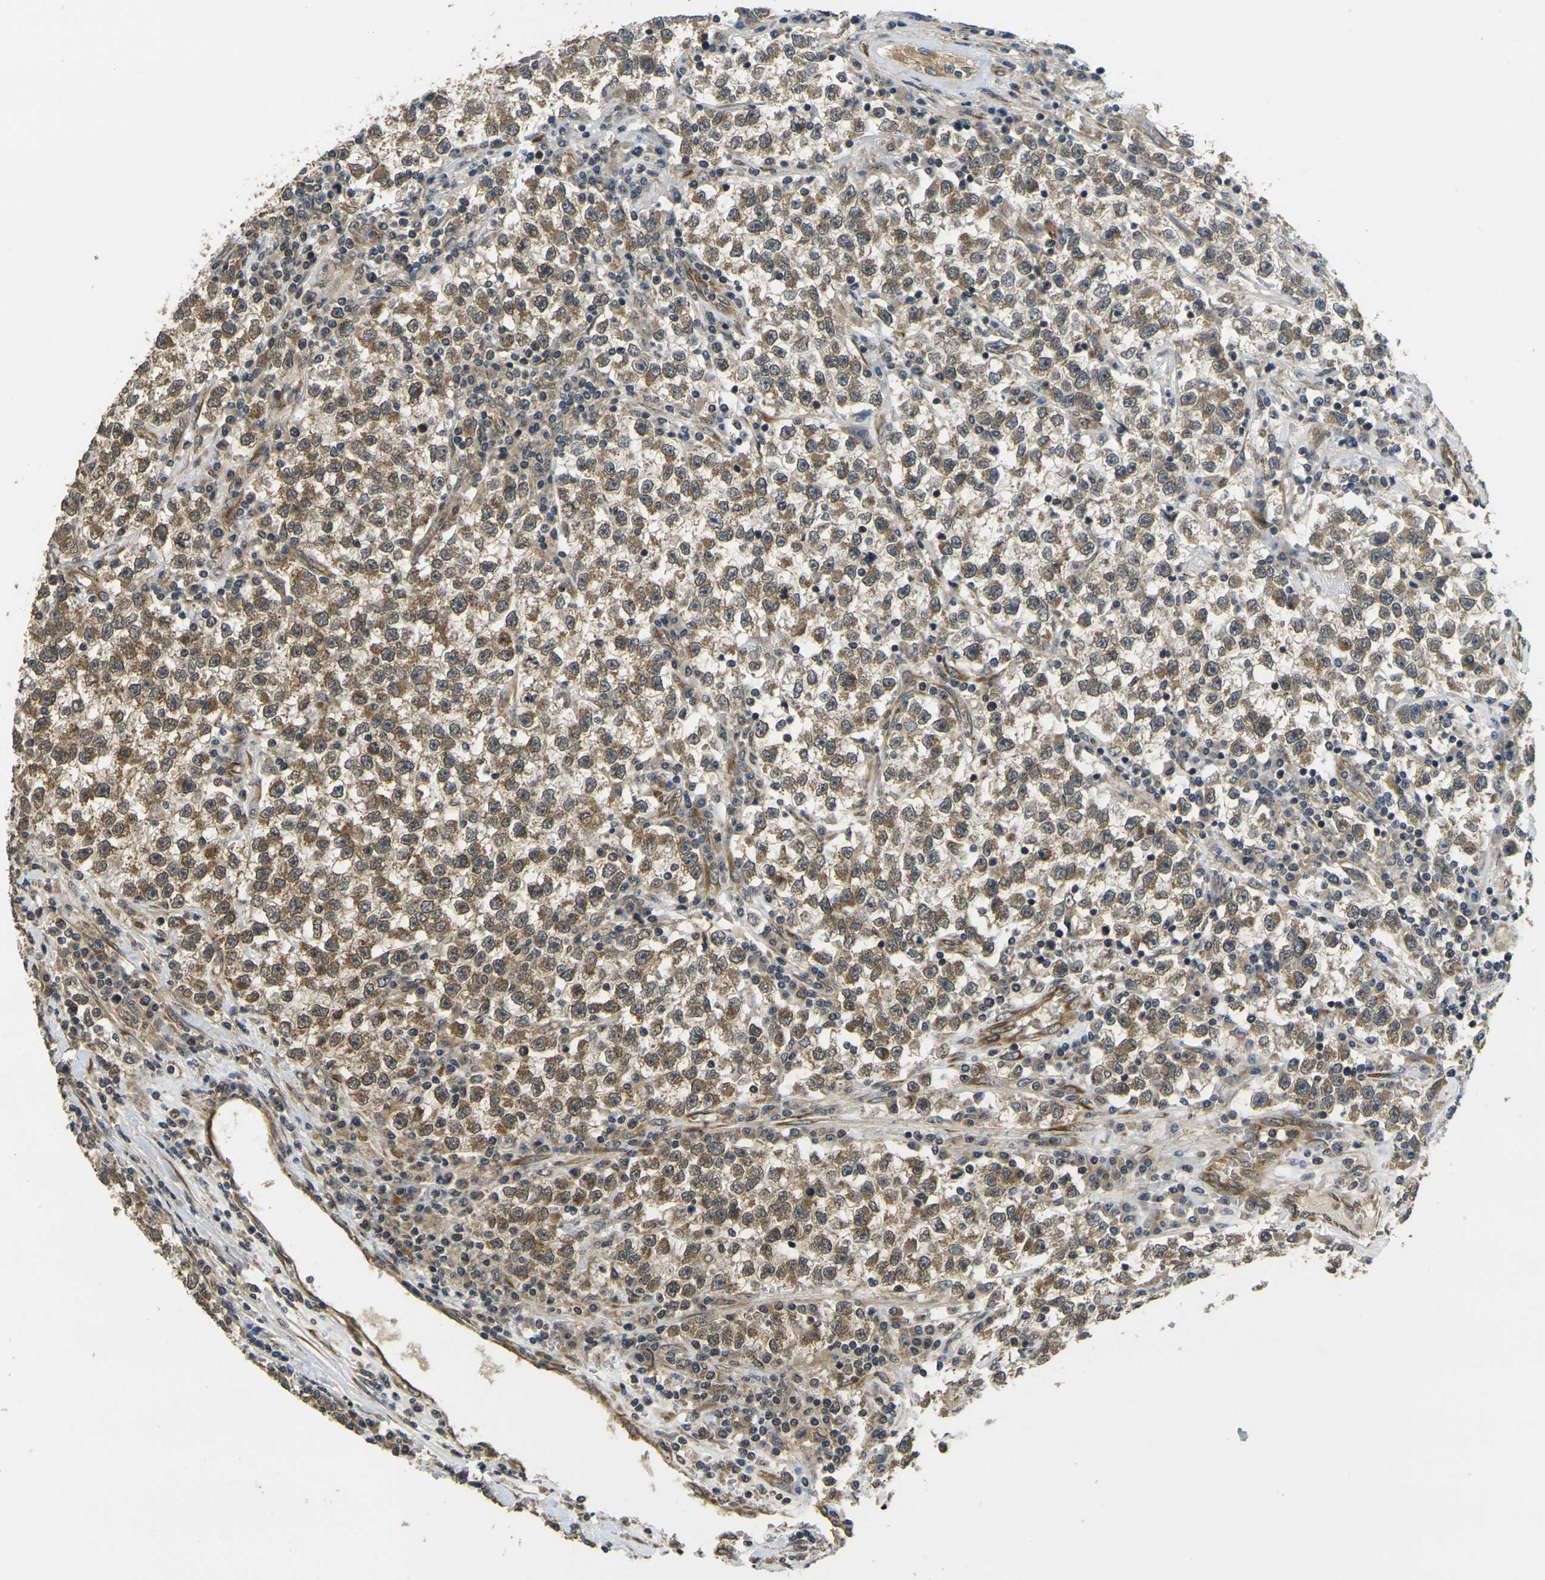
{"staining": {"intensity": "moderate", "quantity": ">75%", "location": "cytoplasmic/membranous"}, "tissue": "testis cancer", "cell_type": "Tumor cells", "image_type": "cancer", "snomed": [{"axis": "morphology", "description": "Seminoma, NOS"}, {"axis": "topography", "description": "Testis"}], "caption": "DAB (3,3'-diaminobenzidine) immunohistochemical staining of human seminoma (testis) demonstrates moderate cytoplasmic/membranous protein positivity in about >75% of tumor cells. The protein is shown in brown color, while the nuclei are stained blue.", "gene": "FUT11", "patient": {"sex": "male", "age": 22}}